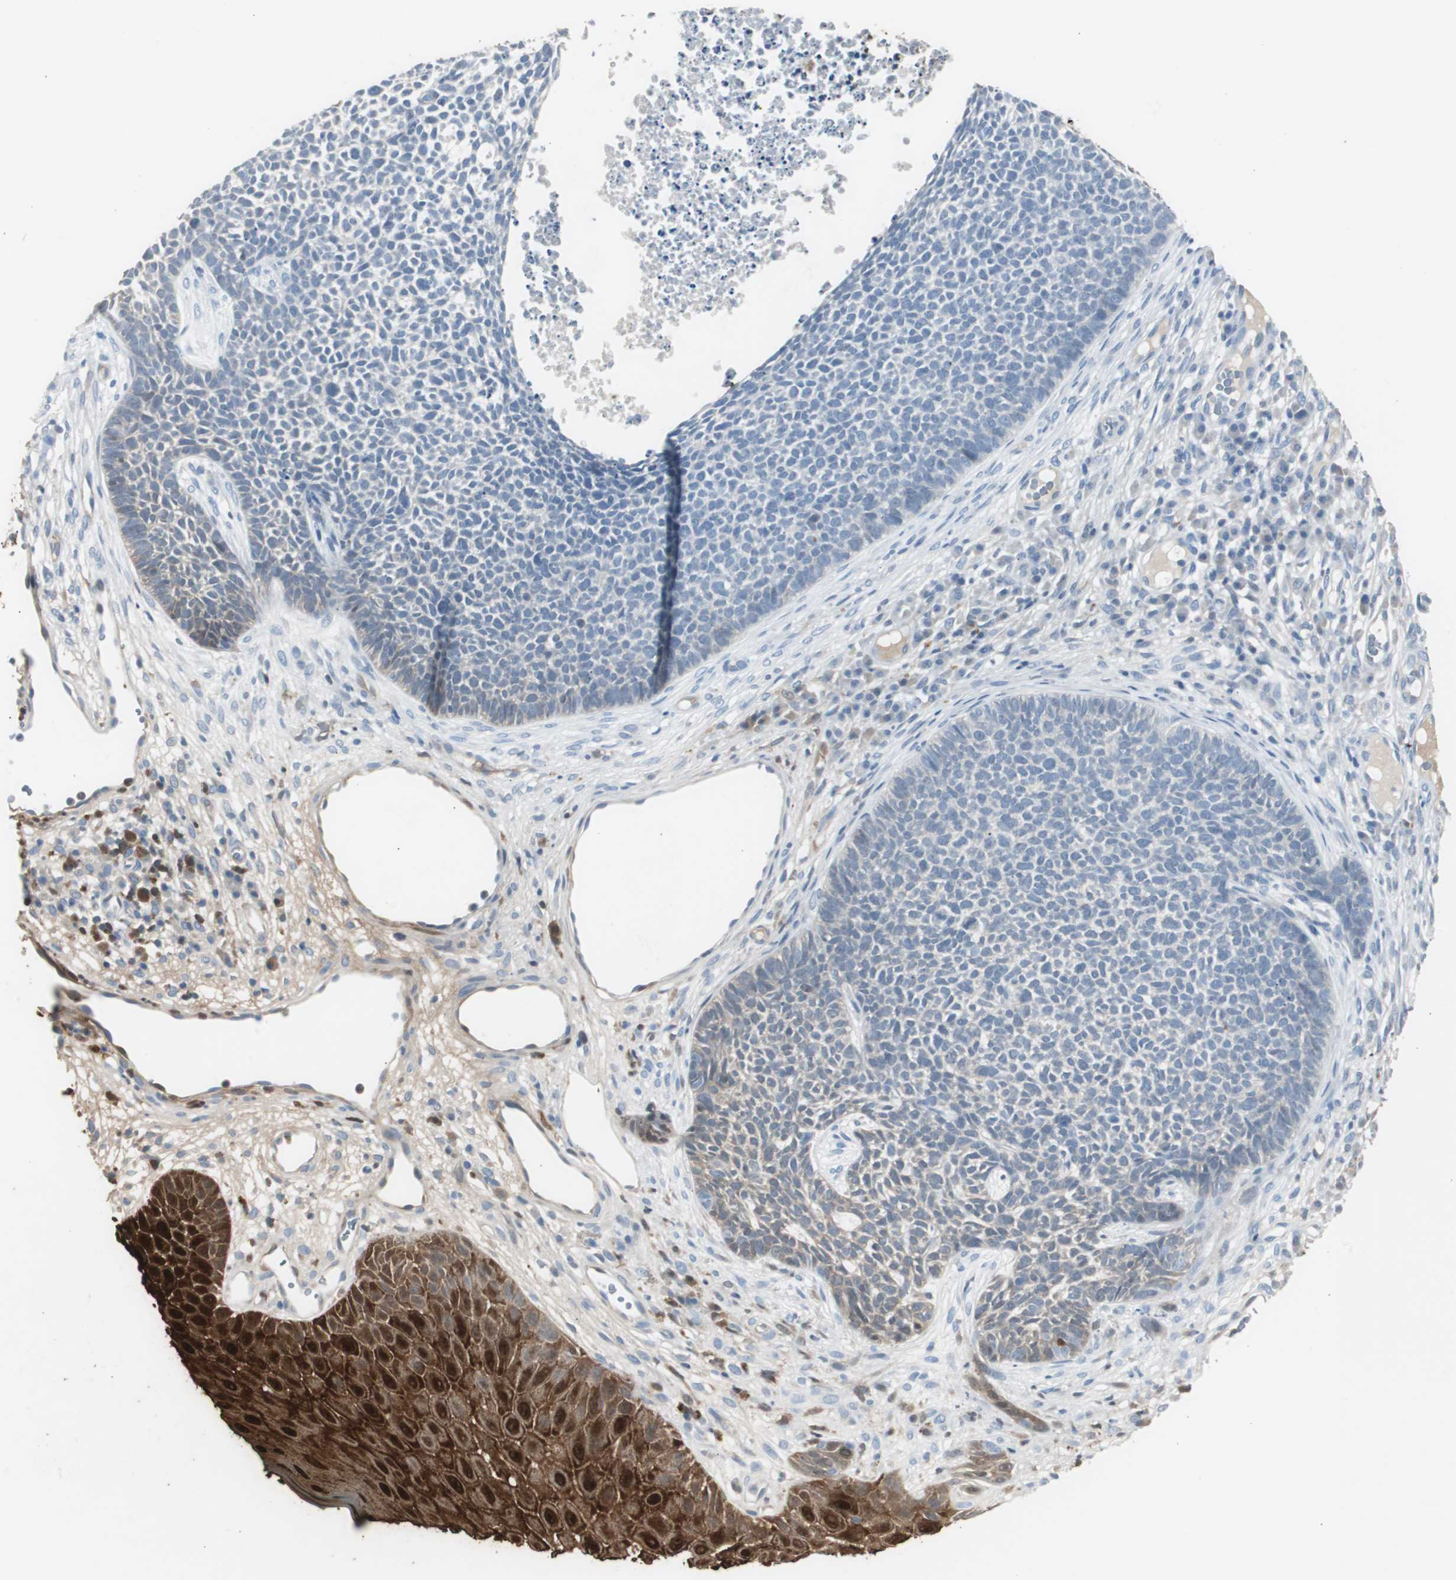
{"staining": {"intensity": "negative", "quantity": "none", "location": "none"}, "tissue": "skin cancer", "cell_type": "Tumor cells", "image_type": "cancer", "snomed": [{"axis": "morphology", "description": "Basal cell carcinoma"}, {"axis": "topography", "description": "Skin"}], "caption": "This is a photomicrograph of immunohistochemistry staining of skin cancer, which shows no expression in tumor cells.", "gene": "S100A7", "patient": {"sex": "female", "age": 84}}